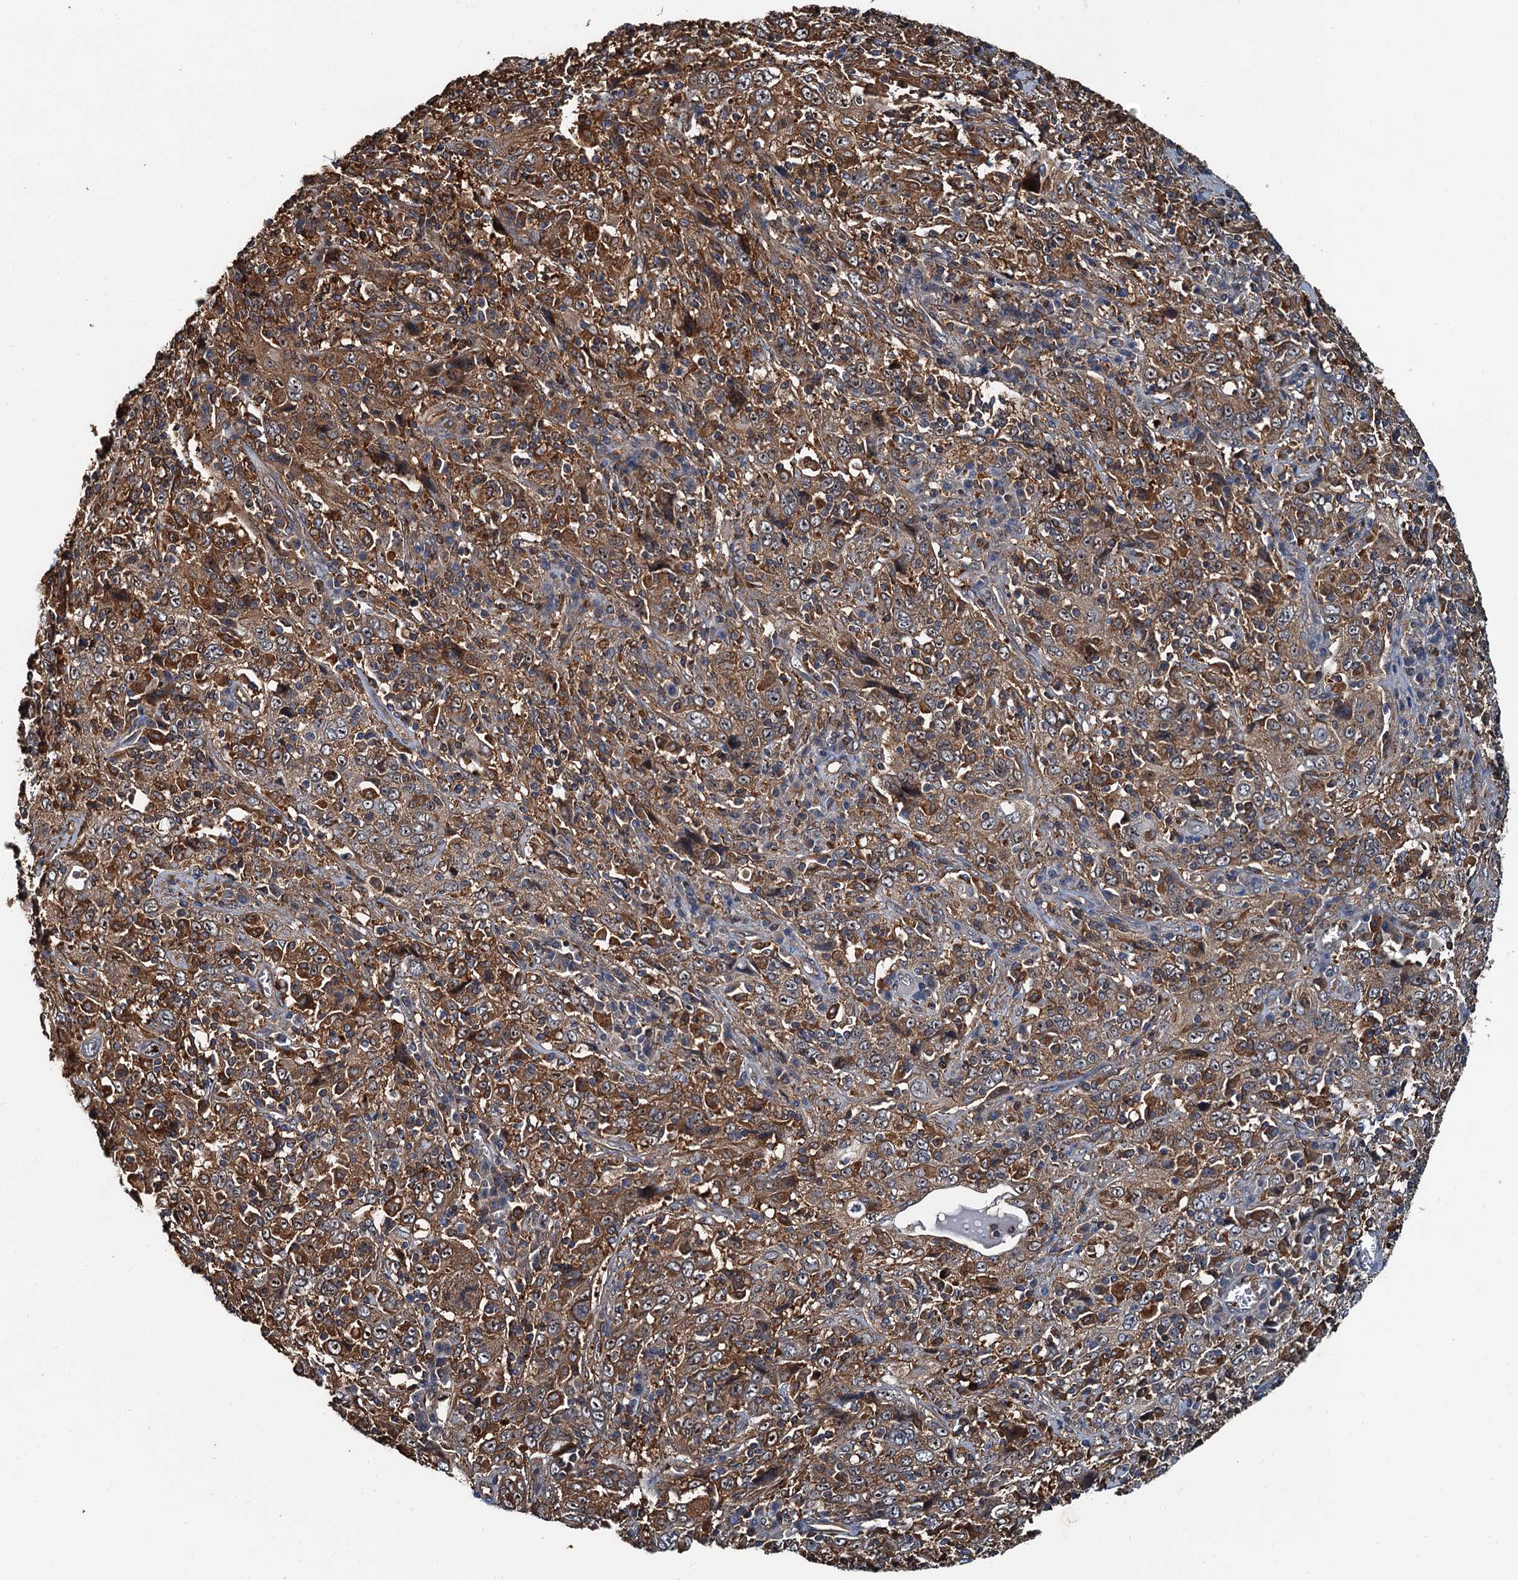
{"staining": {"intensity": "moderate", "quantity": ">75%", "location": "cytoplasmic/membranous"}, "tissue": "cervical cancer", "cell_type": "Tumor cells", "image_type": "cancer", "snomed": [{"axis": "morphology", "description": "Squamous cell carcinoma, NOS"}, {"axis": "topography", "description": "Cervix"}], "caption": "The histopathology image exhibits staining of cervical cancer (squamous cell carcinoma), revealing moderate cytoplasmic/membranous protein positivity (brown color) within tumor cells.", "gene": "USP6NL", "patient": {"sex": "female", "age": 46}}